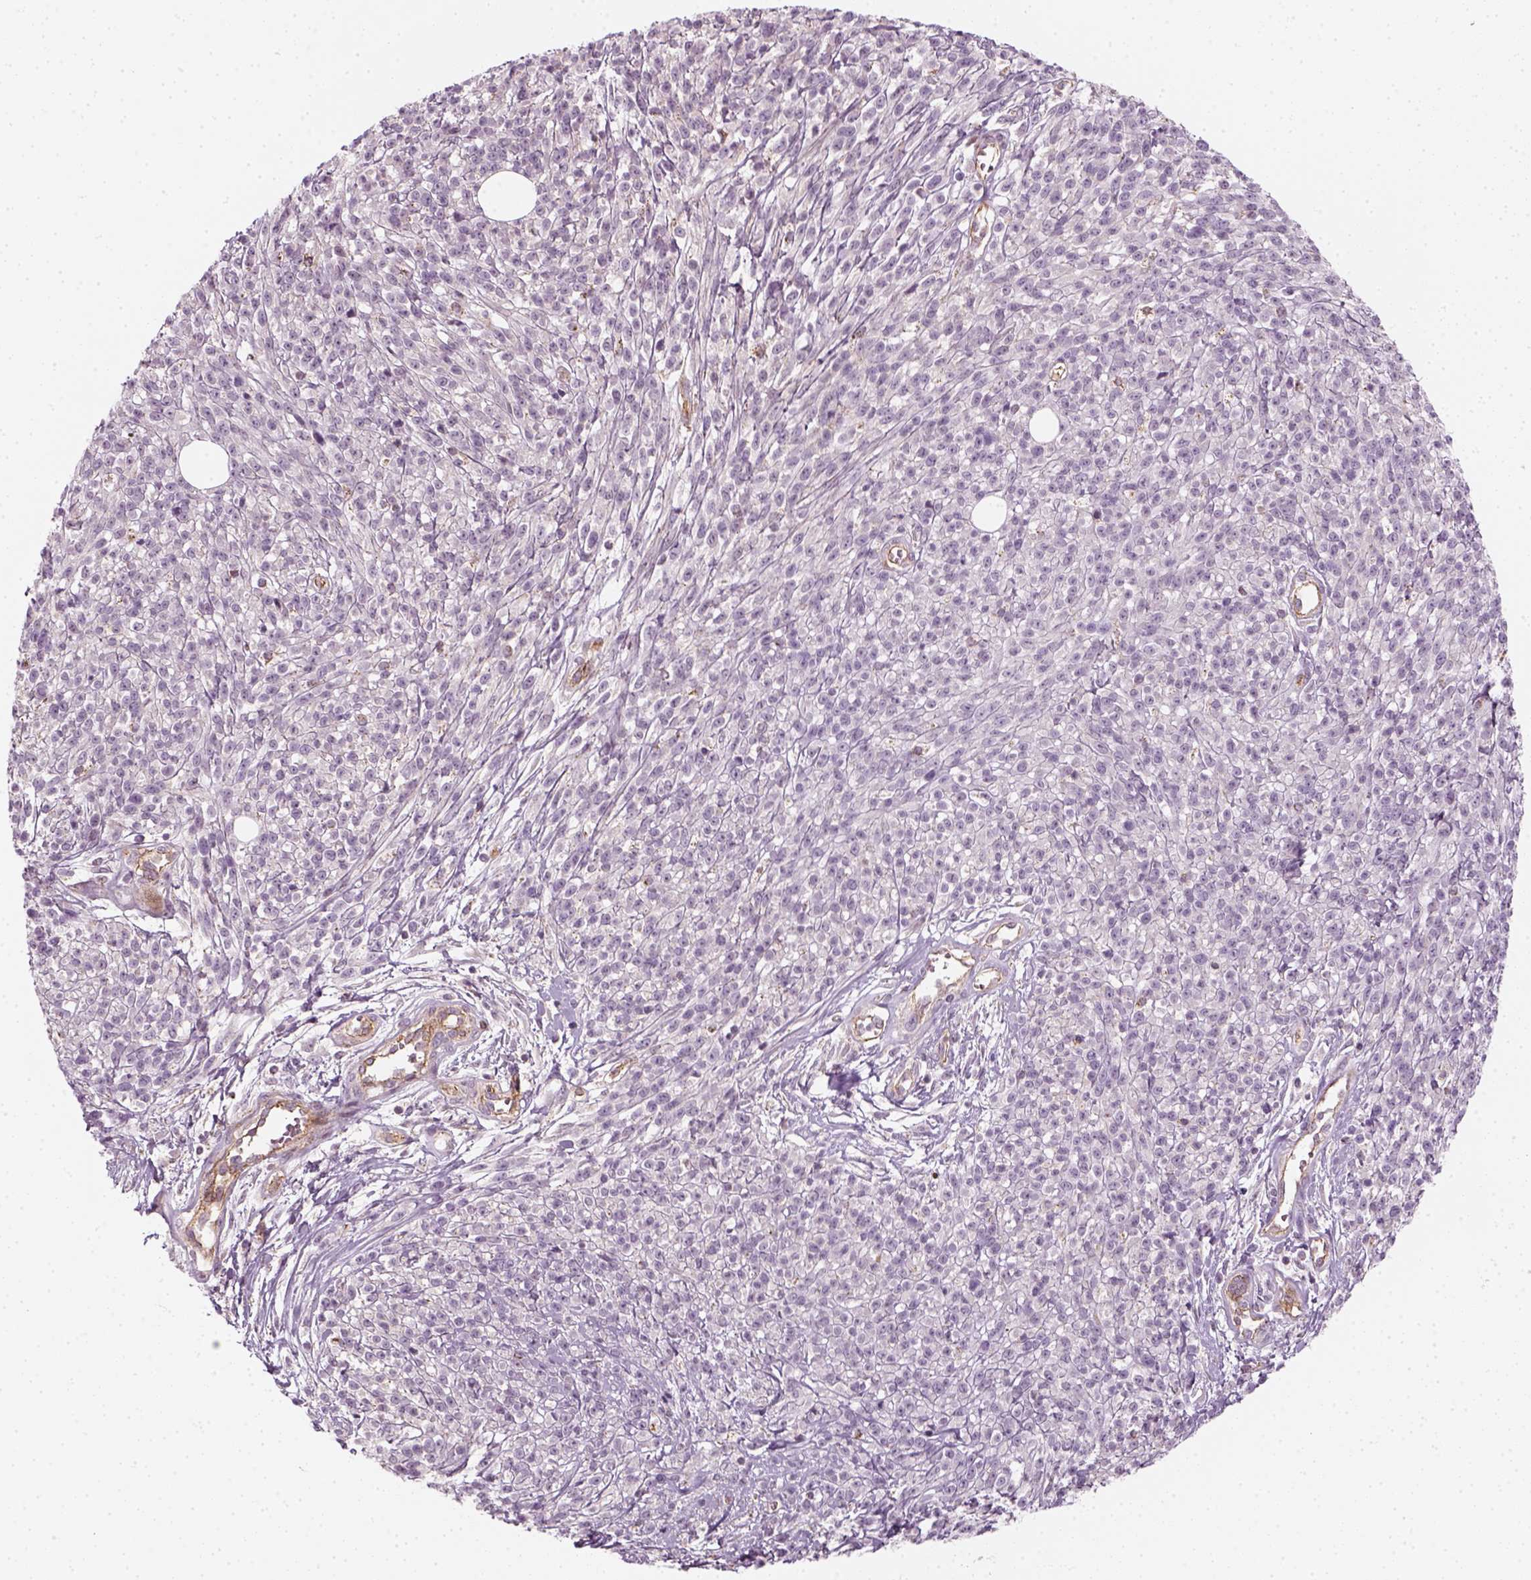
{"staining": {"intensity": "negative", "quantity": "none", "location": "none"}, "tissue": "melanoma", "cell_type": "Tumor cells", "image_type": "cancer", "snomed": [{"axis": "morphology", "description": "Malignant melanoma, NOS"}, {"axis": "topography", "description": "Skin"}, {"axis": "topography", "description": "Skin of trunk"}], "caption": "The histopathology image shows no staining of tumor cells in melanoma.", "gene": "DNASE1L1", "patient": {"sex": "male", "age": 74}}